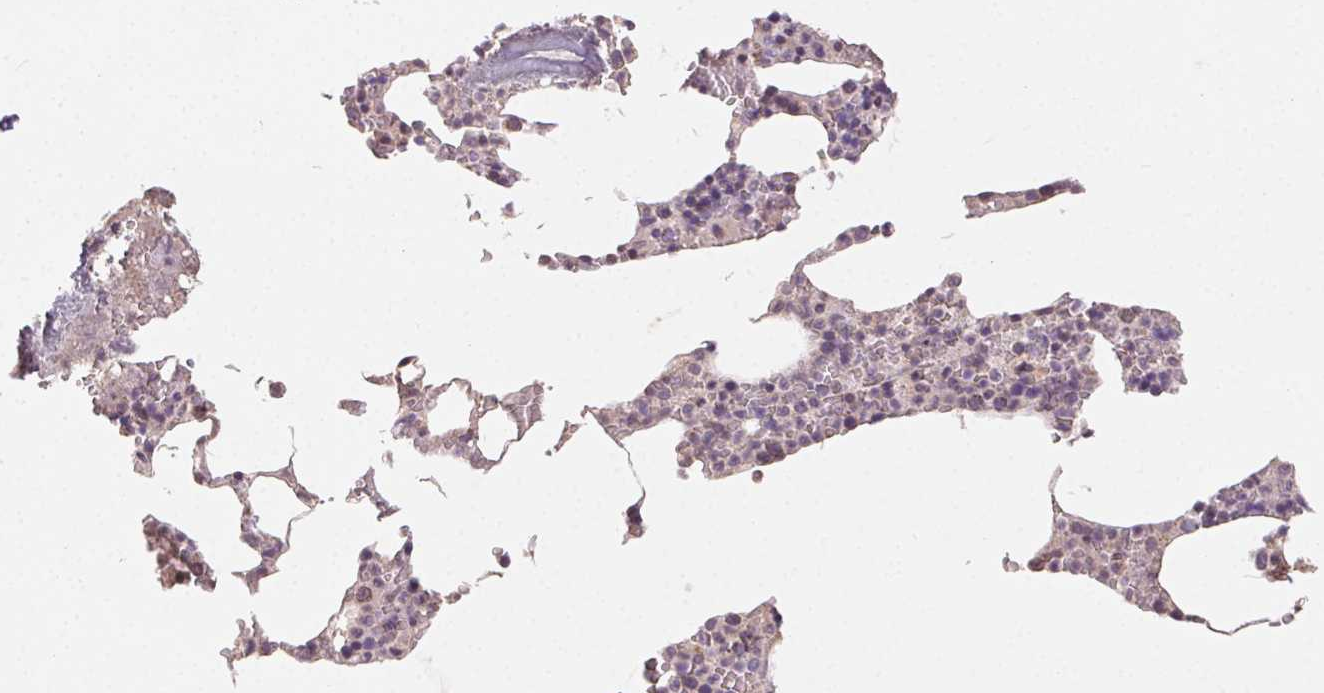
{"staining": {"intensity": "negative", "quantity": "none", "location": "none"}, "tissue": "bone marrow", "cell_type": "Hematopoietic cells", "image_type": "normal", "snomed": [{"axis": "morphology", "description": "Normal tissue, NOS"}, {"axis": "topography", "description": "Bone marrow"}], "caption": "DAB (3,3'-diaminobenzidine) immunohistochemical staining of normal bone marrow demonstrates no significant positivity in hematopoietic cells. (DAB immunohistochemistry visualized using brightfield microscopy, high magnification).", "gene": "CLASP1", "patient": {"sex": "female", "age": 42}}